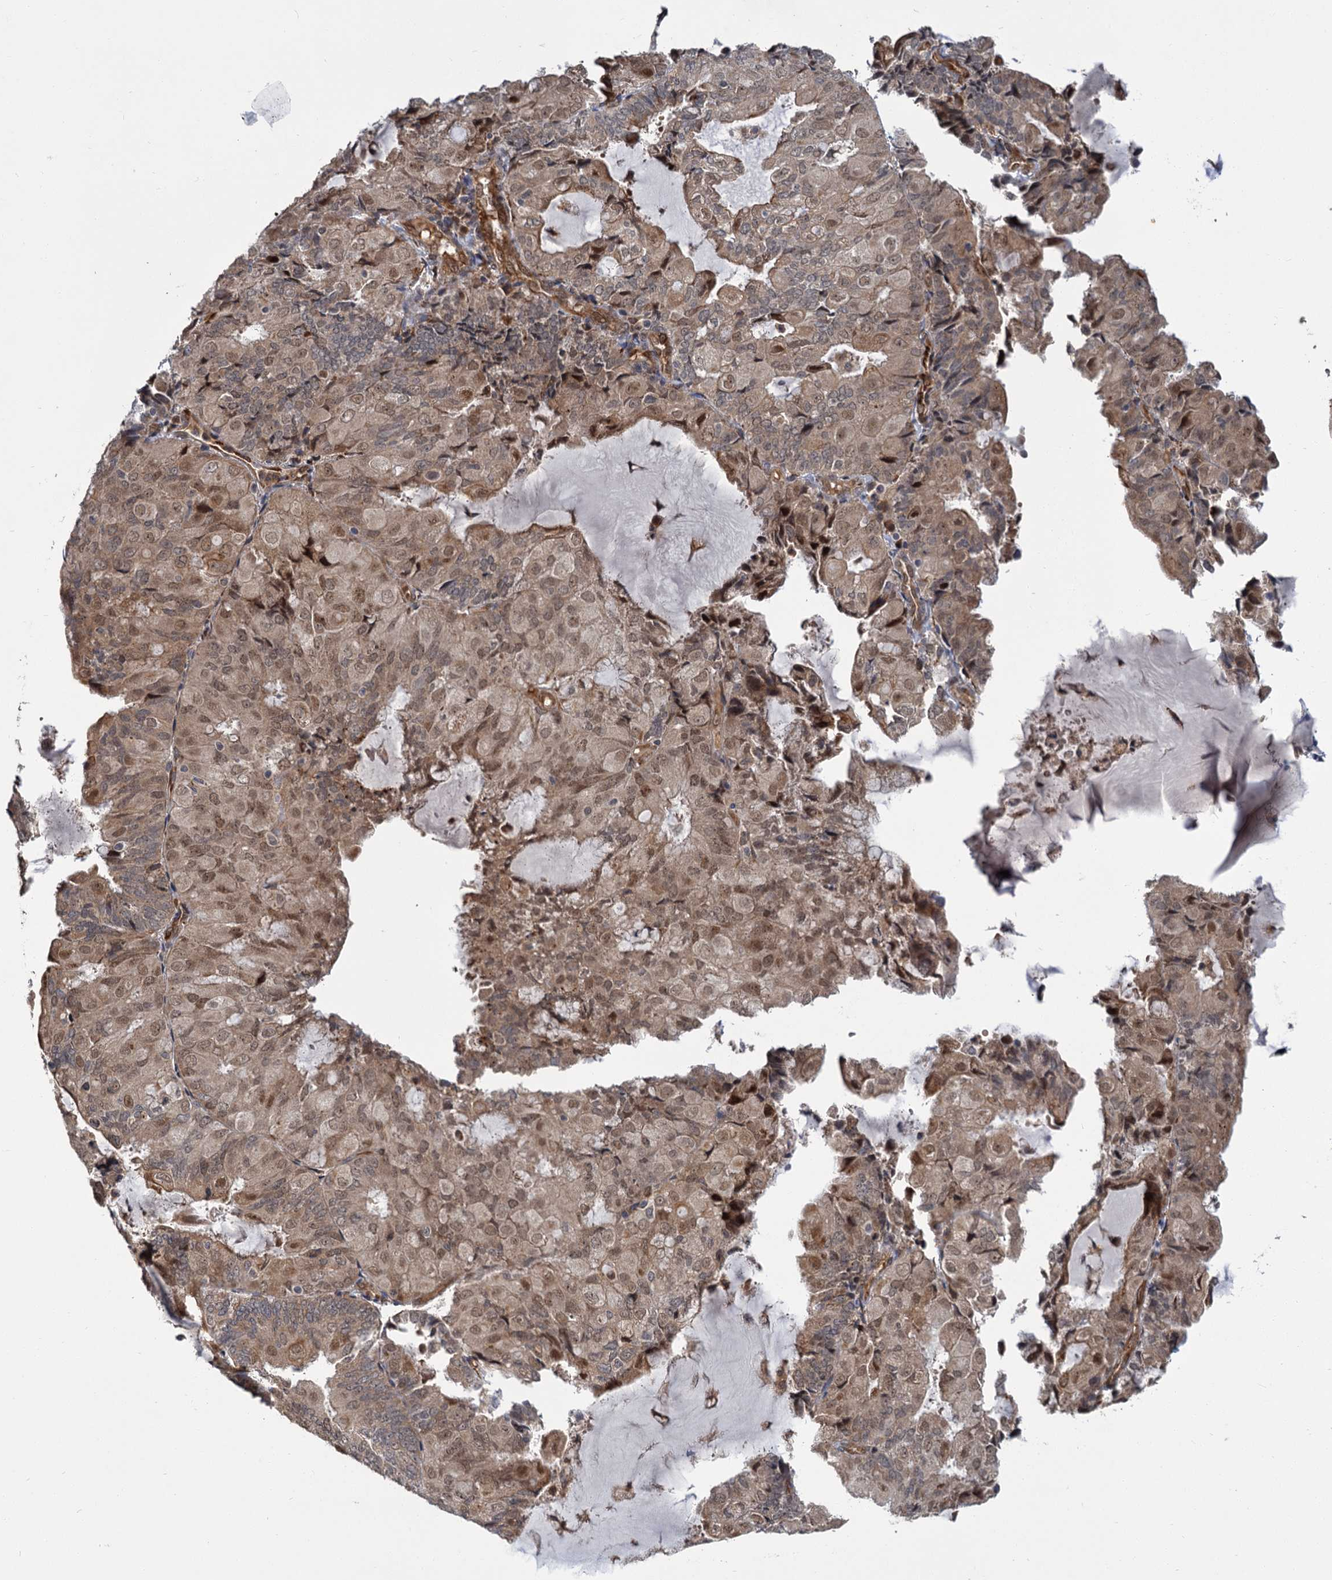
{"staining": {"intensity": "moderate", "quantity": ">75%", "location": "cytoplasmic/membranous,nuclear"}, "tissue": "endometrial cancer", "cell_type": "Tumor cells", "image_type": "cancer", "snomed": [{"axis": "morphology", "description": "Adenocarcinoma, NOS"}, {"axis": "topography", "description": "Endometrium"}], "caption": "Endometrial adenocarcinoma stained with a brown dye reveals moderate cytoplasmic/membranous and nuclear positive positivity in about >75% of tumor cells.", "gene": "APBA2", "patient": {"sex": "female", "age": 81}}